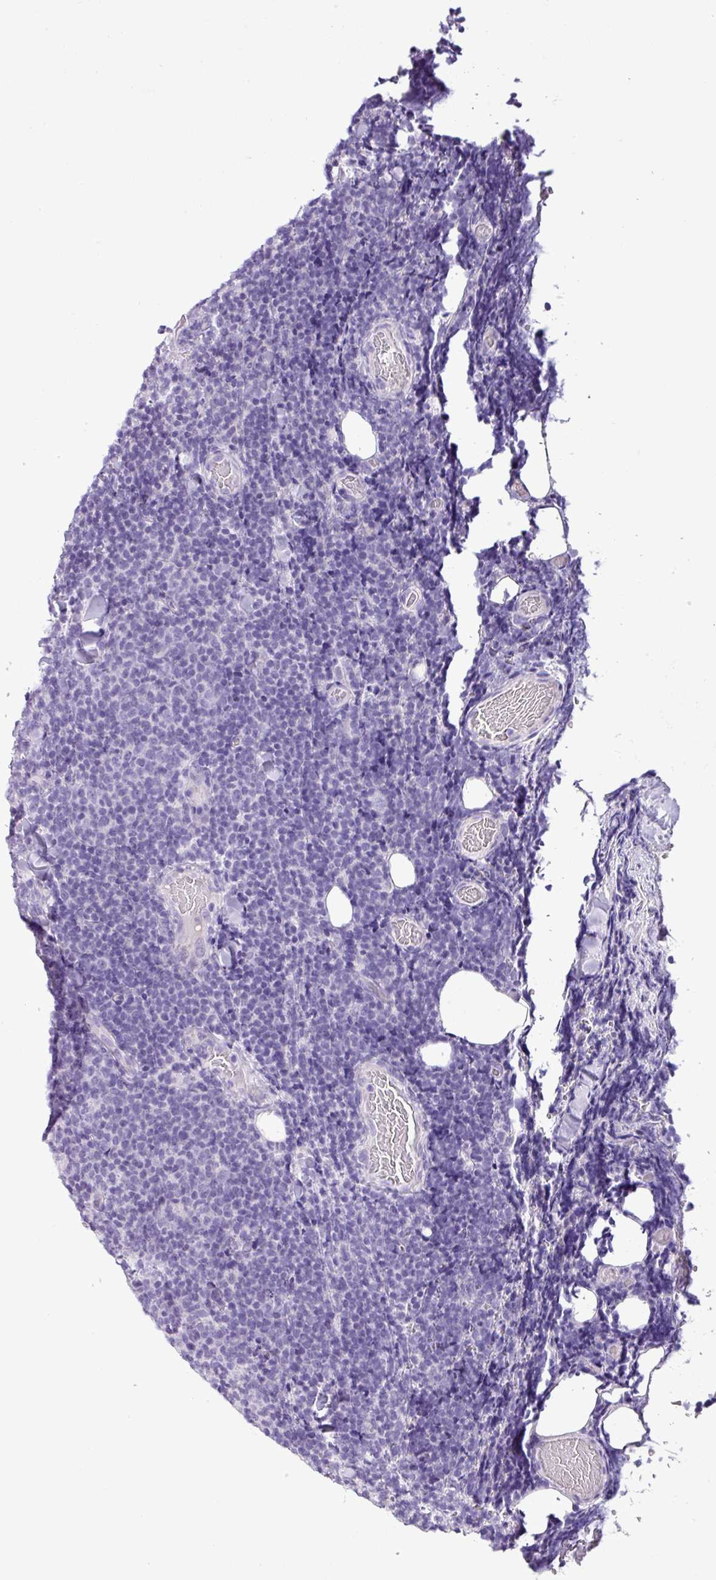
{"staining": {"intensity": "negative", "quantity": "none", "location": "none"}, "tissue": "lymphoma", "cell_type": "Tumor cells", "image_type": "cancer", "snomed": [{"axis": "morphology", "description": "Malignant lymphoma, non-Hodgkin's type, Low grade"}, {"axis": "topography", "description": "Lymph node"}], "caption": "High power microscopy micrograph of an immunohistochemistry micrograph of low-grade malignant lymphoma, non-Hodgkin's type, revealing no significant staining in tumor cells.", "gene": "CYSTM1", "patient": {"sex": "male", "age": 66}}